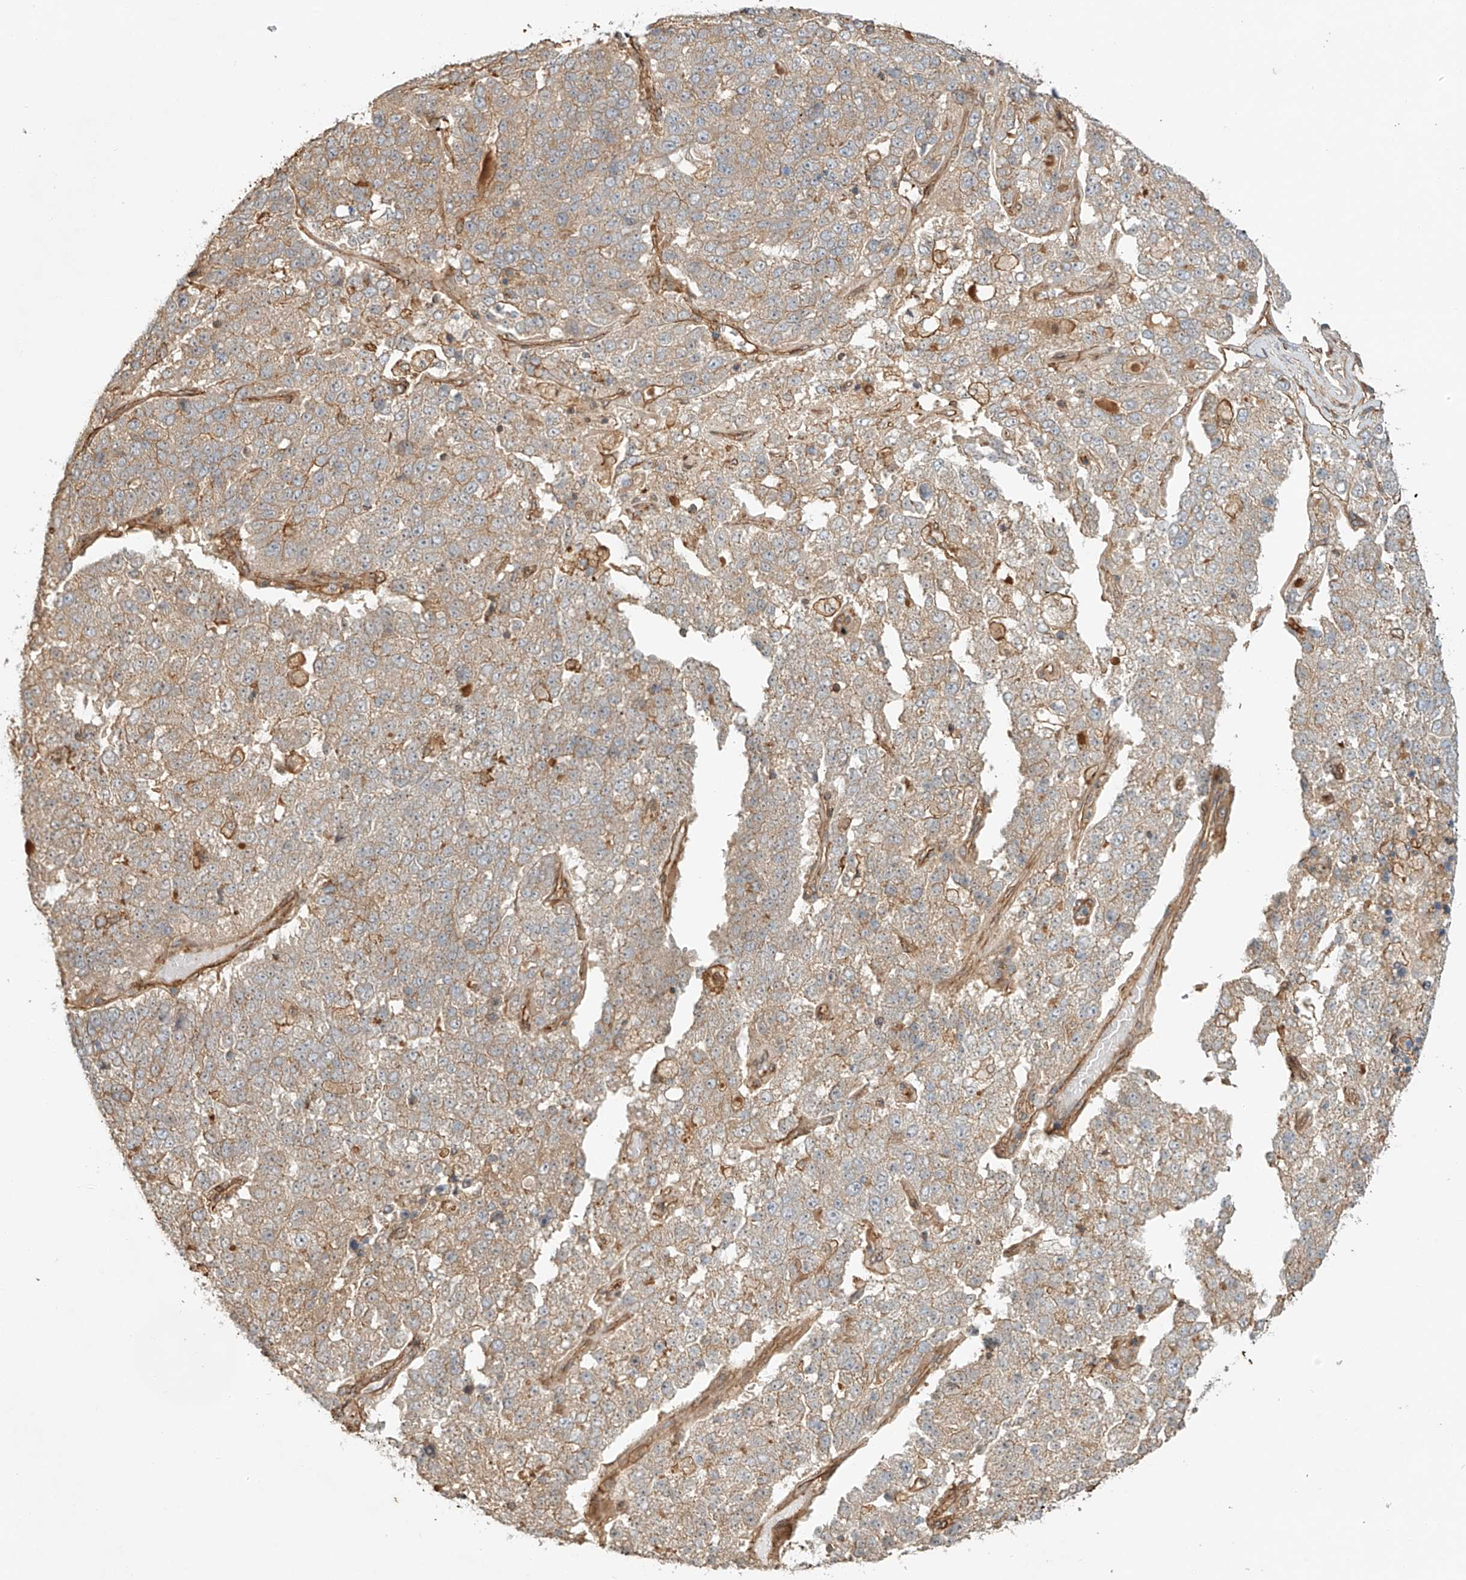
{"staining": {"intensity": "moderate", "quantity": "25%-75%", "location": "cytoplasmic/membranous"}, "tissue": "pancreatic cancer", "cell_type": "Tumor cells", "image_type": "cancer", "snomed": [{"axis": "morphology", "description": "Adenocarcinoma, NOS"}, {"axis": "topography", "description": "Pancreas"}], "caption": "Tumor cells reveal medium levels of moderate cytoplasmic/membranous staining in approximately 25%-75% of cells in human pancreatic cancer.", "gene": "CSMD3", "patient": {"sex": "female", "age": 61}}